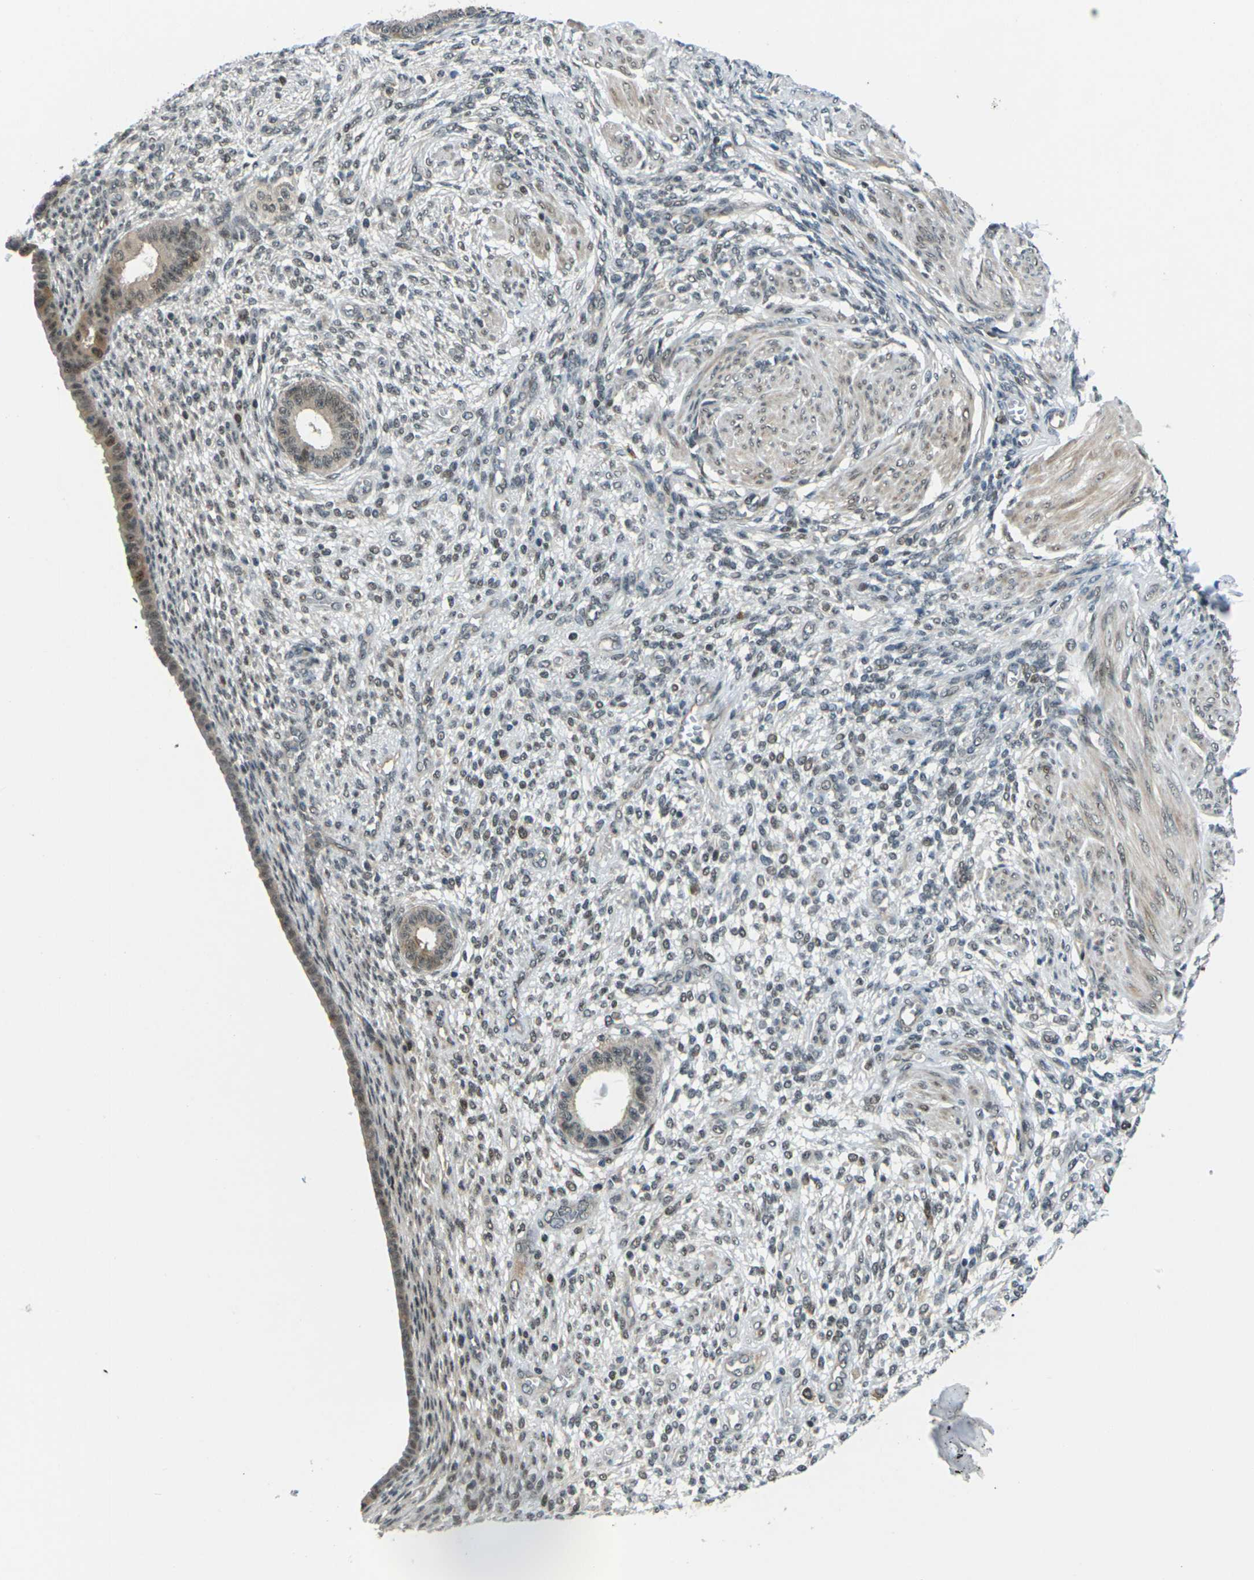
{"staining": {"intensity": "moderate", "quantity": "25%-75%", "location": "nuclear"}, "tissue": "endometrium", "cell_type": "Cells in endometrial stroma", "image_type": "normal", "snomed": [{"axis": "morphology", "description": "Normal tissue, NOS"}, {"axis": "topography", "description": "Endometrium"}], "caption": "Immunohistochemistry image of unremarkable endometrium: human endometrium stained using immunohistochemistry (IHC) reveals medium levels of moderate protein expression localized specifically in the nuclear of cells in endometrial stroma, appearing as a nuclear brown color.", "gene": "UBE2S", "patient": {"sex": "female", "age": 72}}